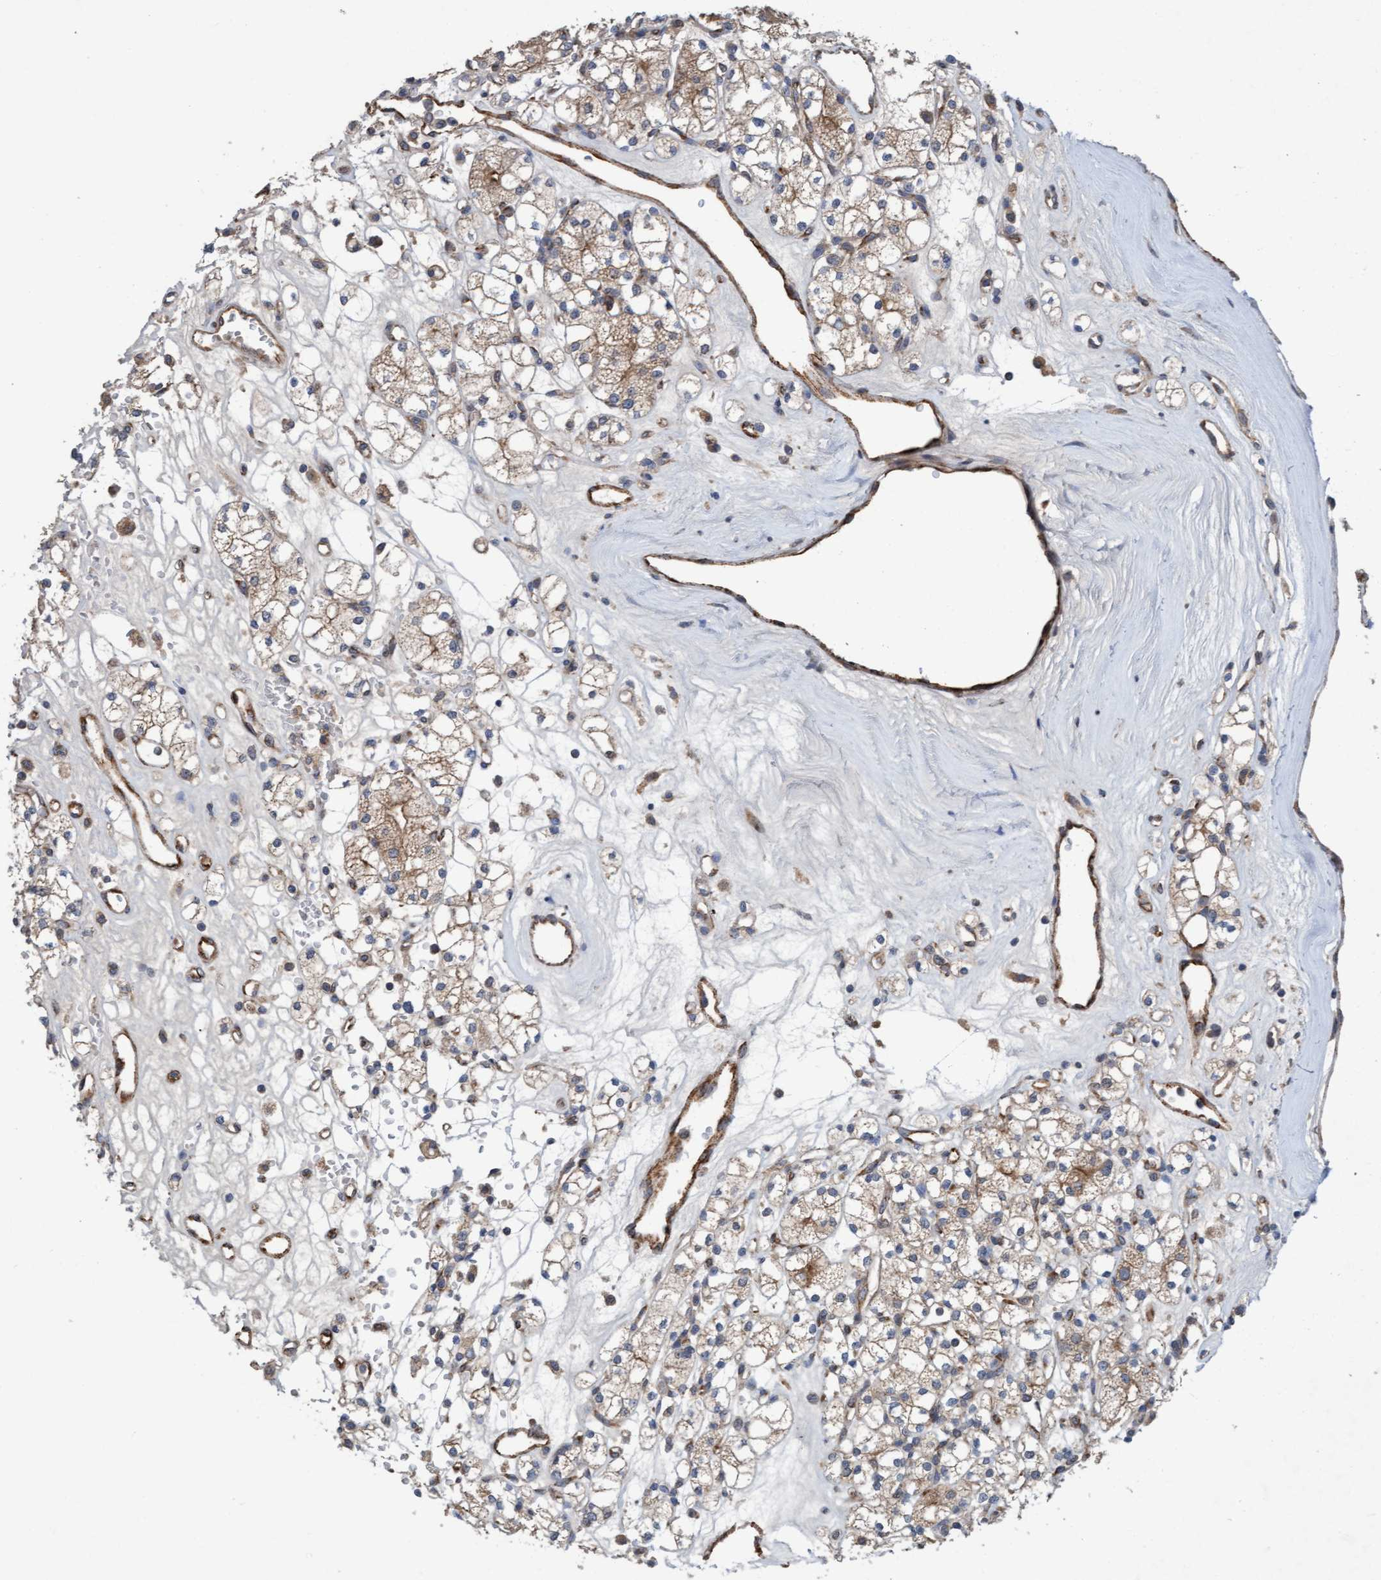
{"staining": {"intensity": "moderate", "quantity": ">75%", "location": "cytoplasmic/membranous"}, "tissue": "renal cancer", "cell_type": "Tumor cells", "image_type": "cancer", "snomed": [{"axis": "morphology", "description": "Adenocarcinoma, NOS"}, {"axis": "topography", "description": "Kidney"}], "caption": "The immunohistochemical stain labels moderate cytoplasmic/membranous expression in tumor cells of renal adenocarcinoma tissue.", "gene": "ZNF566", "patient": {"sex": "male", "age": 77}}